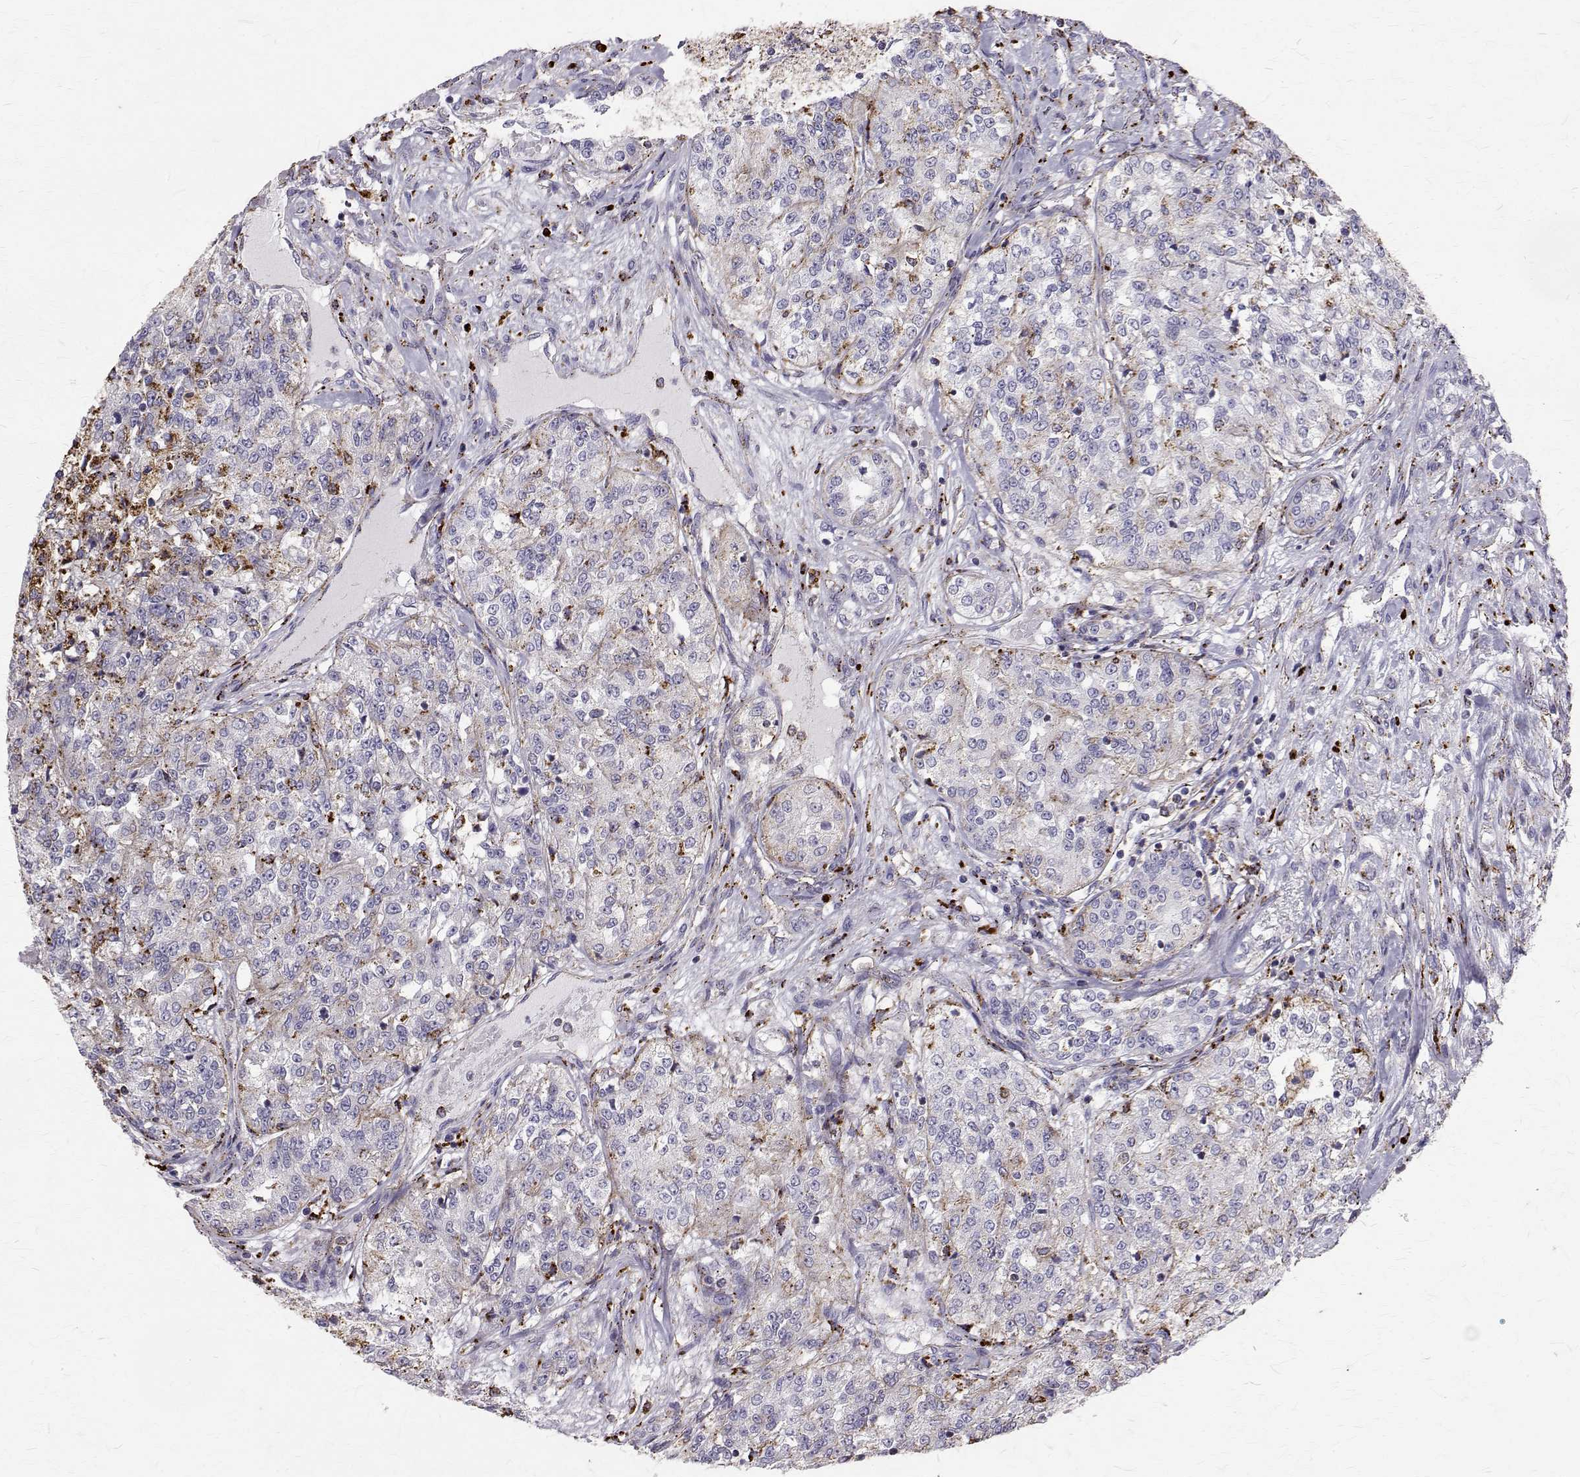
{"staining": {"intensity": "moderate", "quantity": "<25%", "location": "cytoplasmic/membranous"}, "tissue": "renal cancer", "cell_type": "Tumor cells", "image_type": "cancer", "snomed": [{"axis": "morphology", "description": "Adenocarcinoma, NOS"}, {"axis": "topography", "description": "Kidney"}], "caption": "Protein staining by IHC shows moderate cytoplasmic/membranous expression in approximately <25% of tumor cells in renal cancer. (DAB (3,3'-diaminobenzidine) IHC, brown staining for protein, blue staining for nuclei).", "gene": "TPP1", "patient": {"sex": "female", "age": 63}}